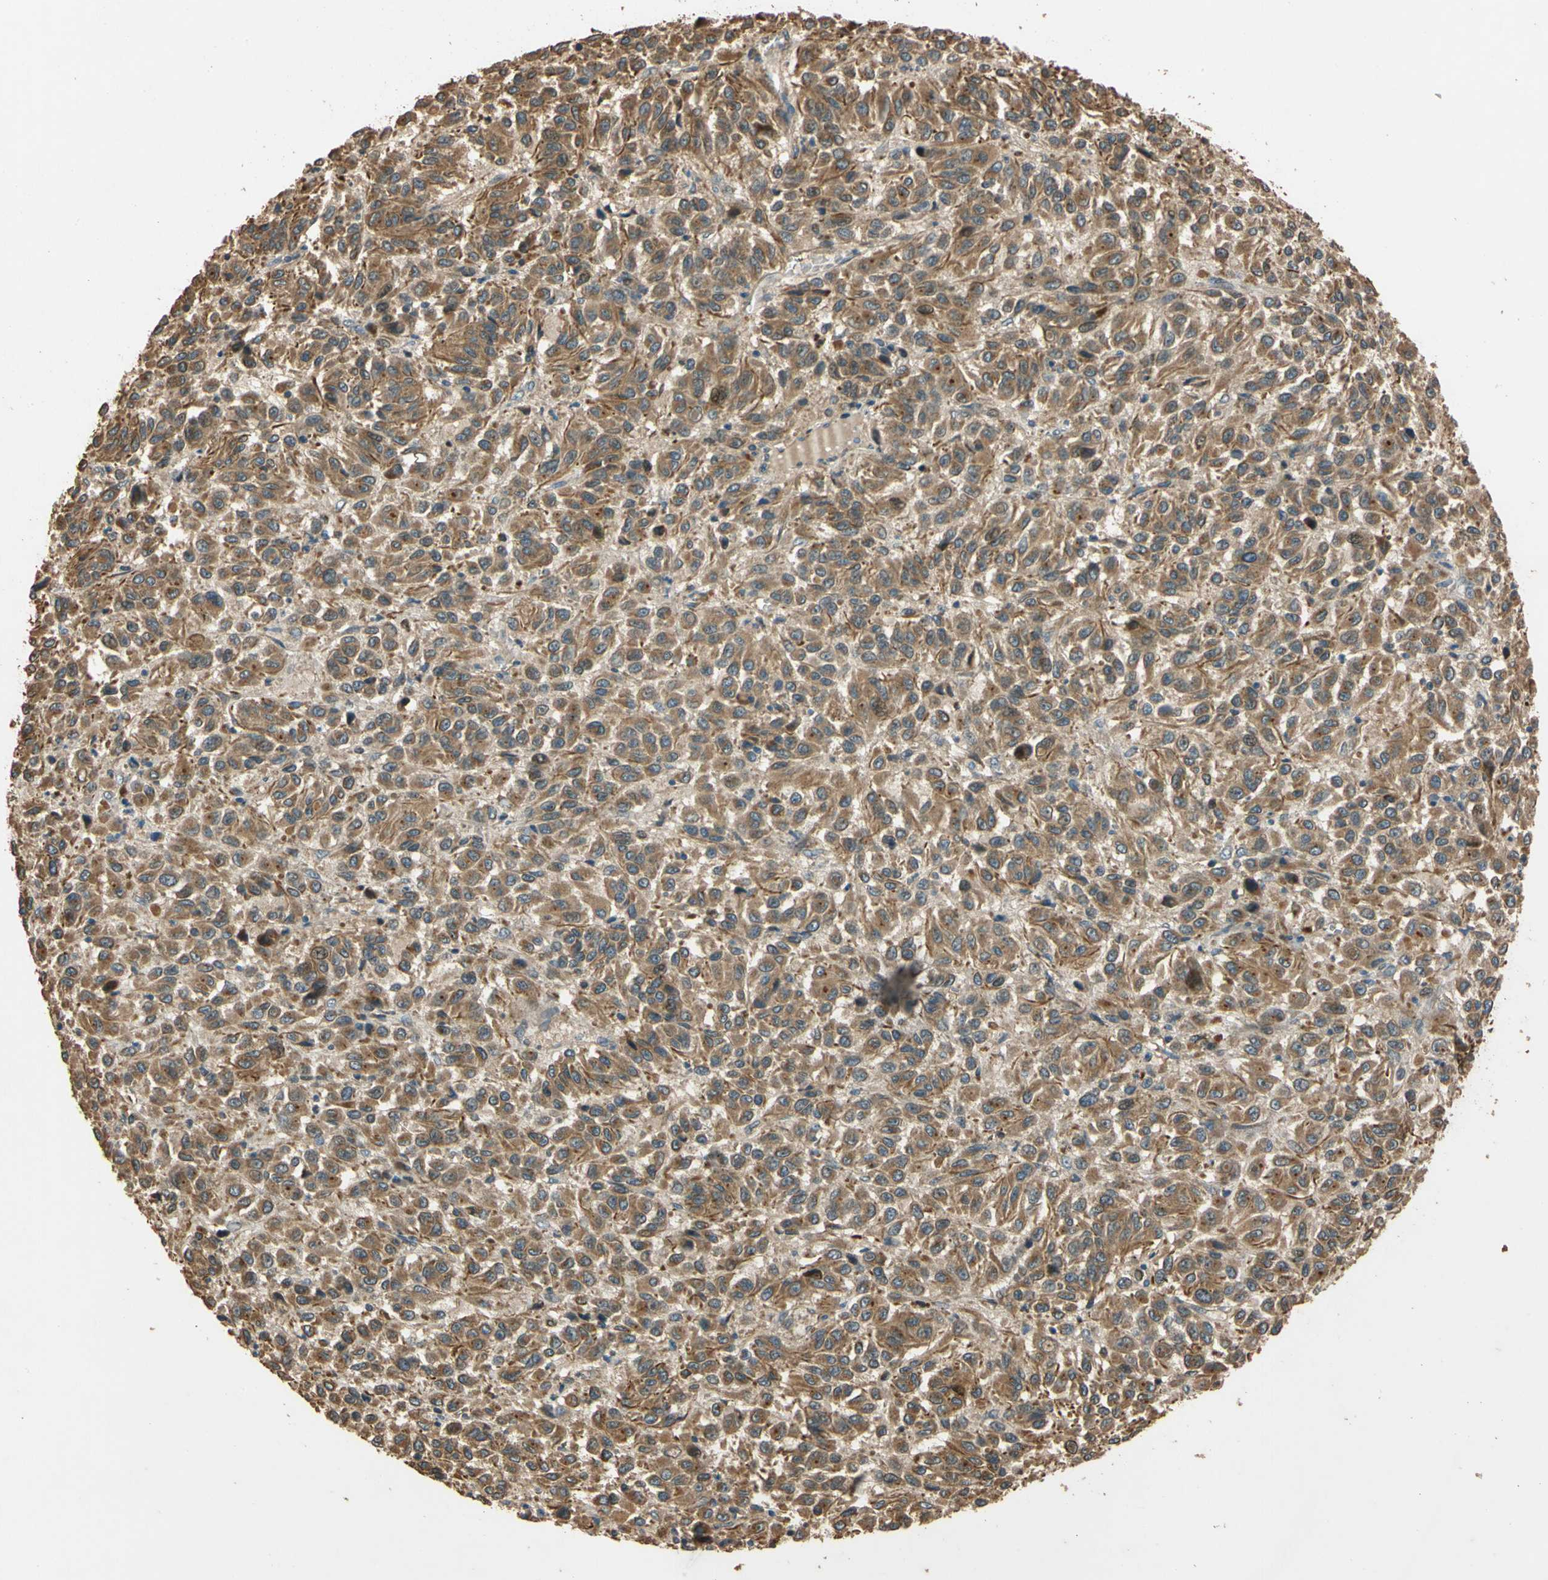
{"staining": {"intensity": "moderate", "quantity": ">75%", "location": "cytoplasmic/membranous"}, "tissue": "melanoma", "cell_type": "Tumor cells", "image_type": "cancer", "snomed": [{"axis": "morphology", "description": "Malignant melanoma, Metastatic site"}, {"axis": "topography", "description": "Lung"}], "caption": "The immunohistochemical stain shows moderate cytoplasmic/membranous positivity in tumor cells of malignant melanoma (metastatic site) tissue.", "gene": "MGRN1", "patient": {"sex": "male", "age": 64}}